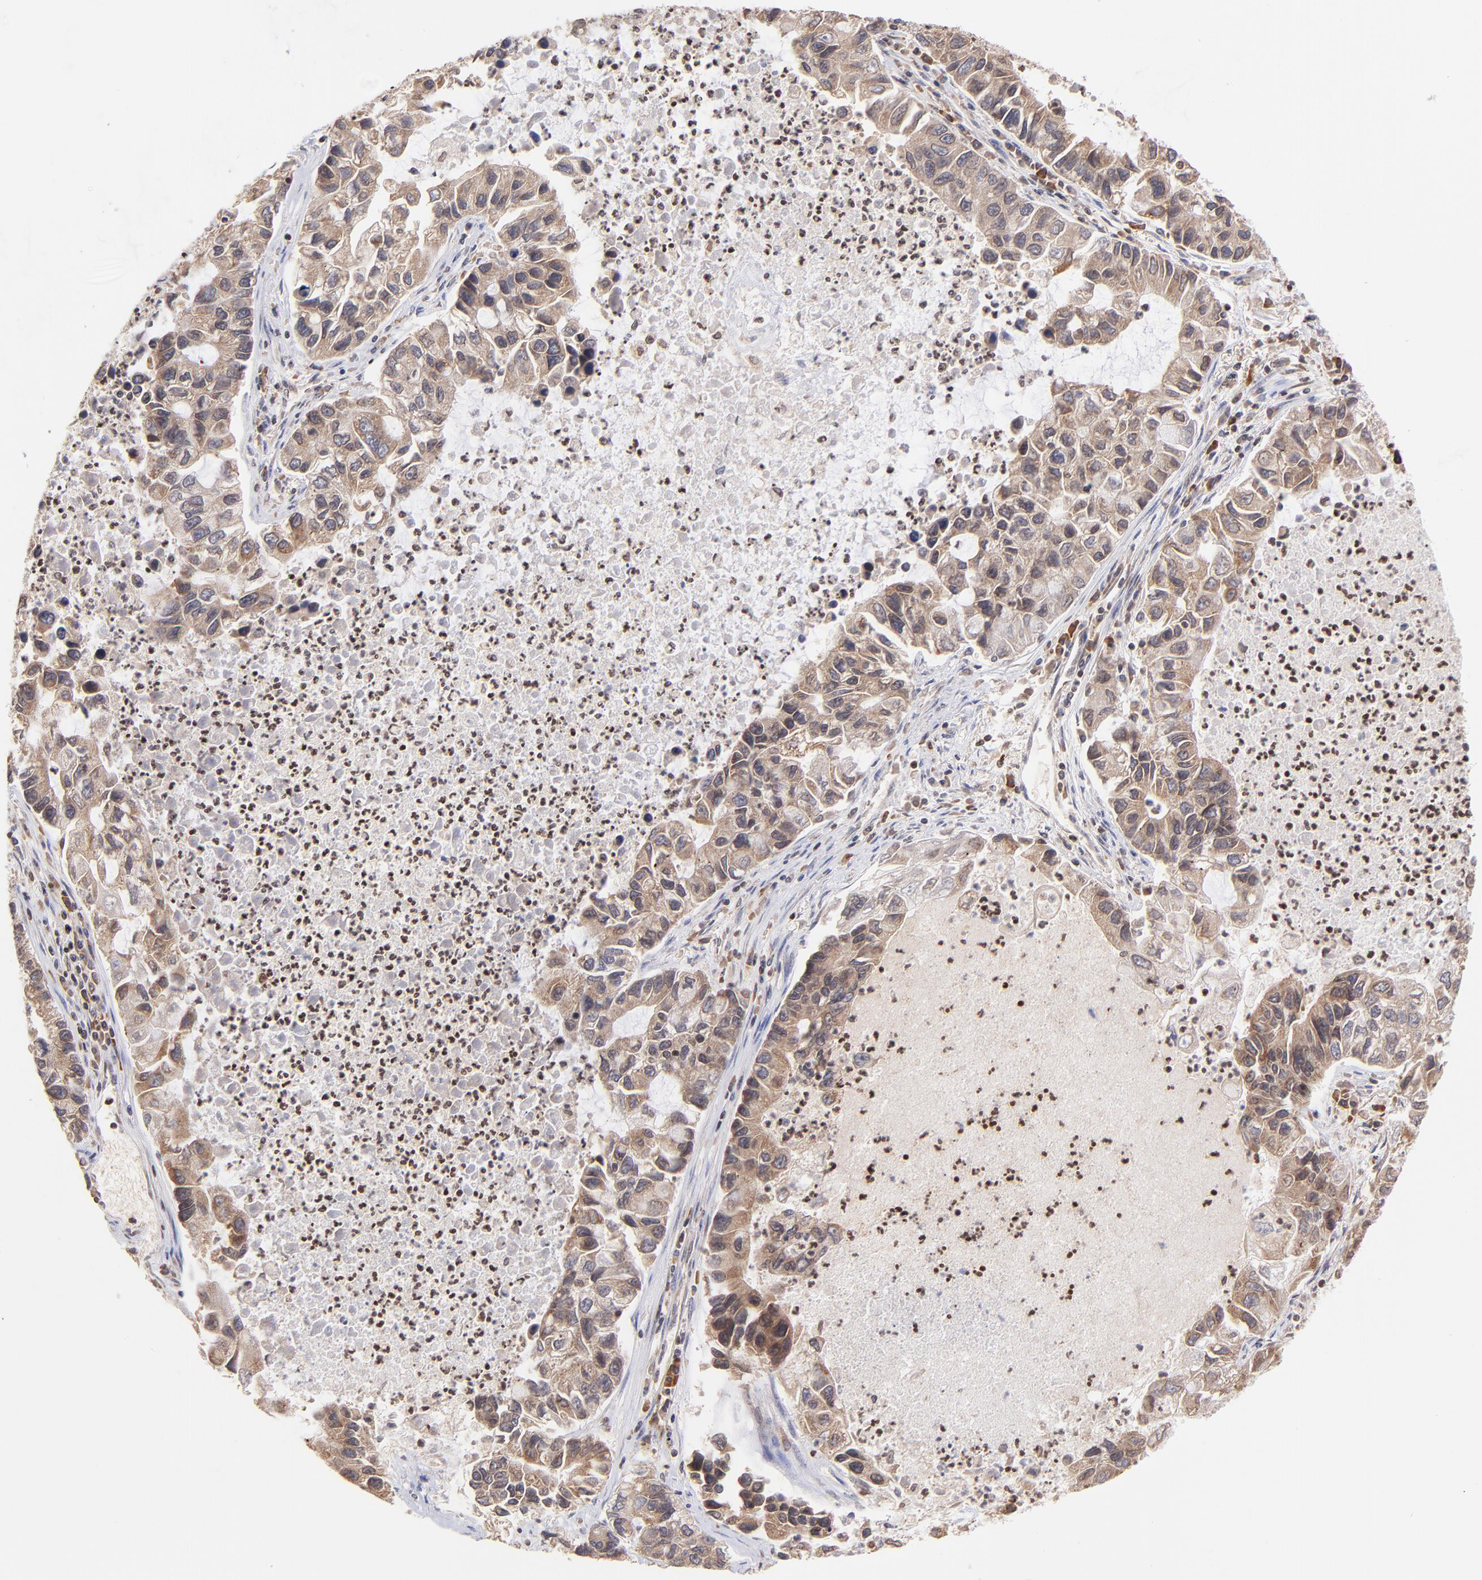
{"staining": {"intensity": "moderate", "quantity": ">75%", "location": "cytoplasmic/membranous"}, "tissue": "lung cancer", "cell_type": "Tumor cells", "image_type": "cancer", "snomed": [{"axis": "morphology", "description": "Adenocarcinoma, NOS"}, {"axis": "topography", "description": "Lung"}], "caption": "Approximately >75% of tumor cells in human lung adenocarcinoma reveal moderate cytoplasmic/membranous protein expression as visualized by brown immunohistochemical staining.", "gene": "WDR25", "patient": {"sex": "female", "age": 51}}